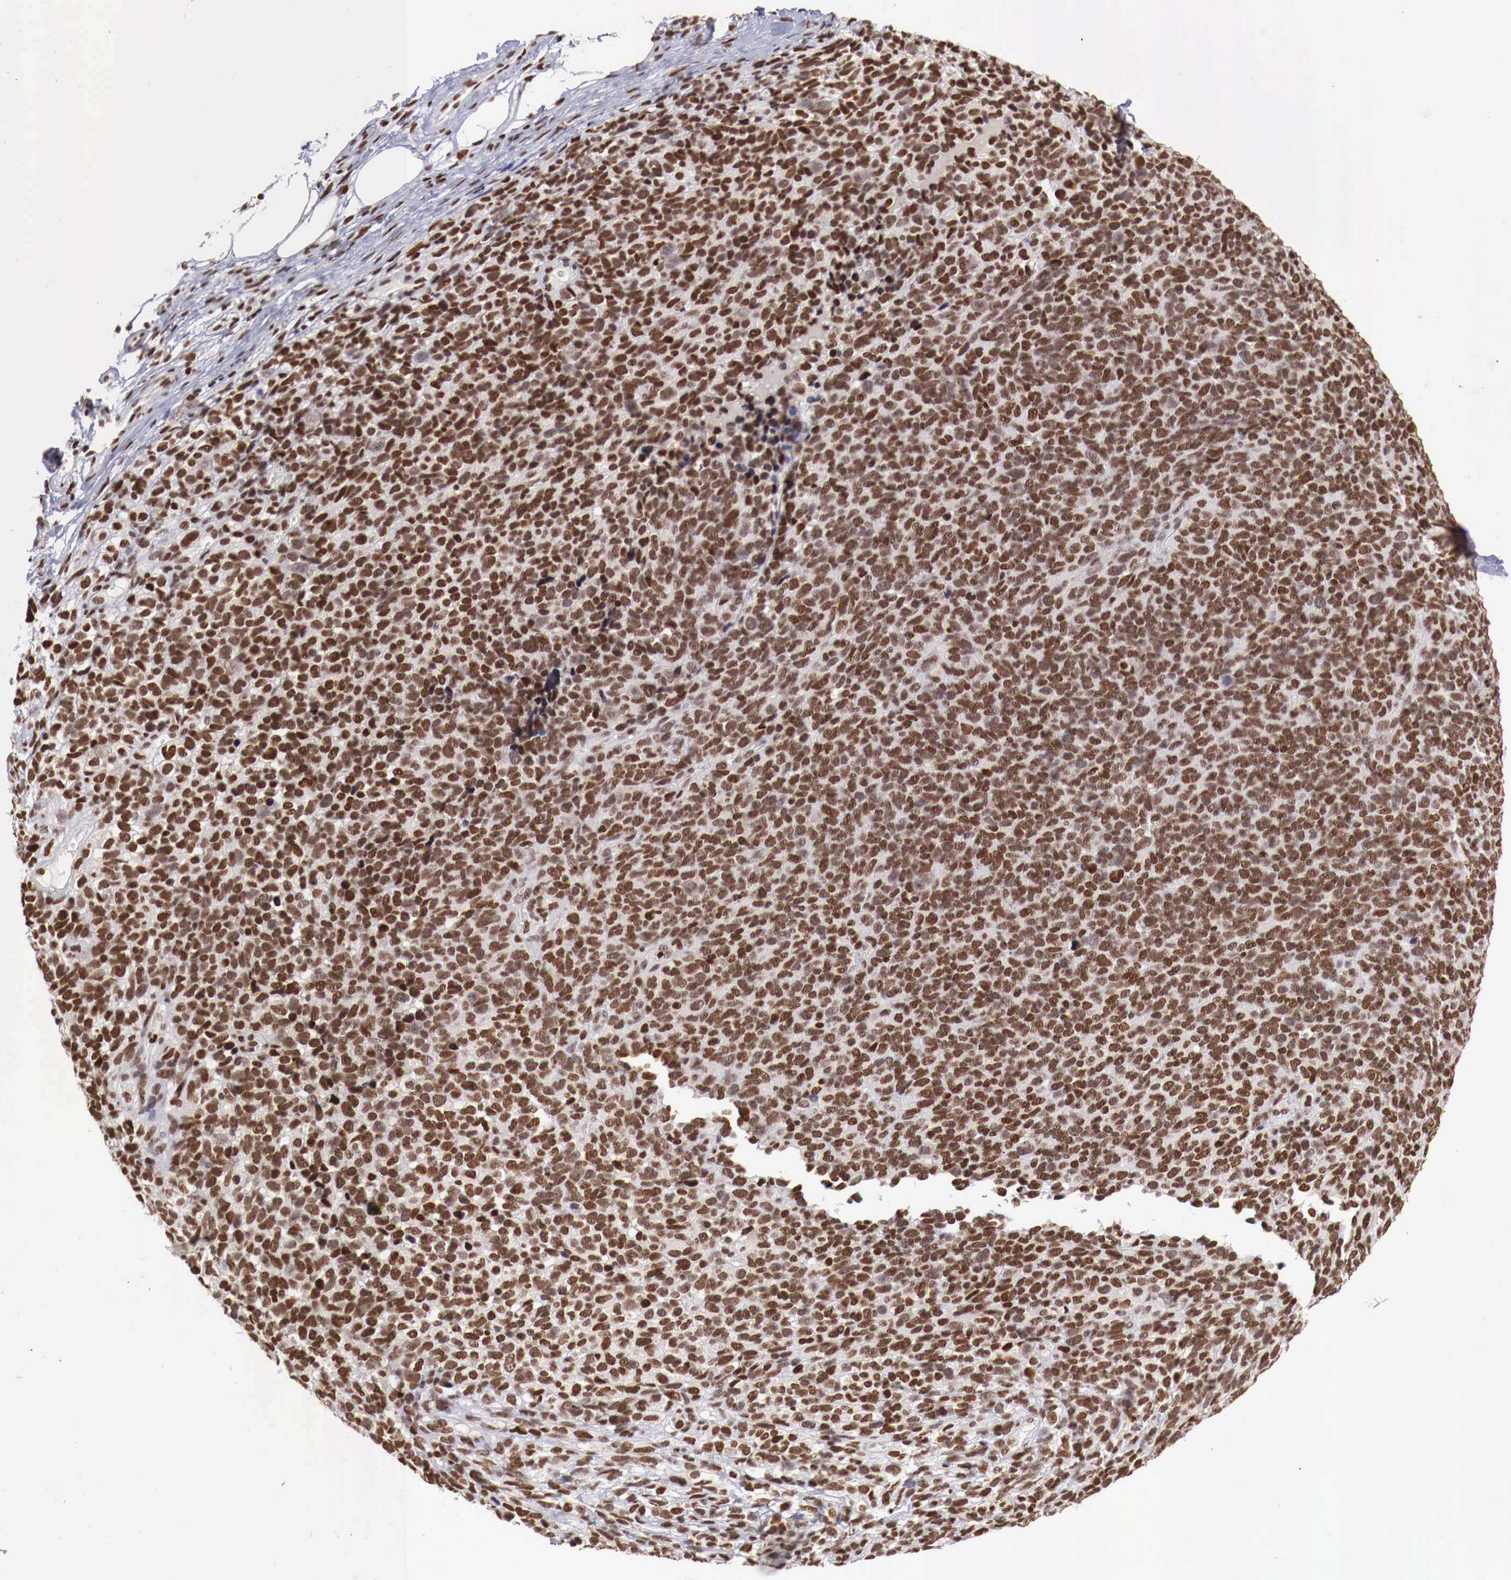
{"staining": {"intensity": "moderate", "quantity": ">75%", "location": "nuclear"}, "tissue": "melanoma", "cell_type": "Tumor cells", "image_type": "cancer", "snomed": [{"axis": "morphology", "description": "Malignant melanoma, NOS"}, {"axis": "topography", "description": "Skin"}], "caption": "A medium amount of moderate nuclear positivity is appreciated in approximately >75% of tumor cells in melanoma tissue.", "gene": "MAX", "patient": {"sex": "female", "age": 85}}